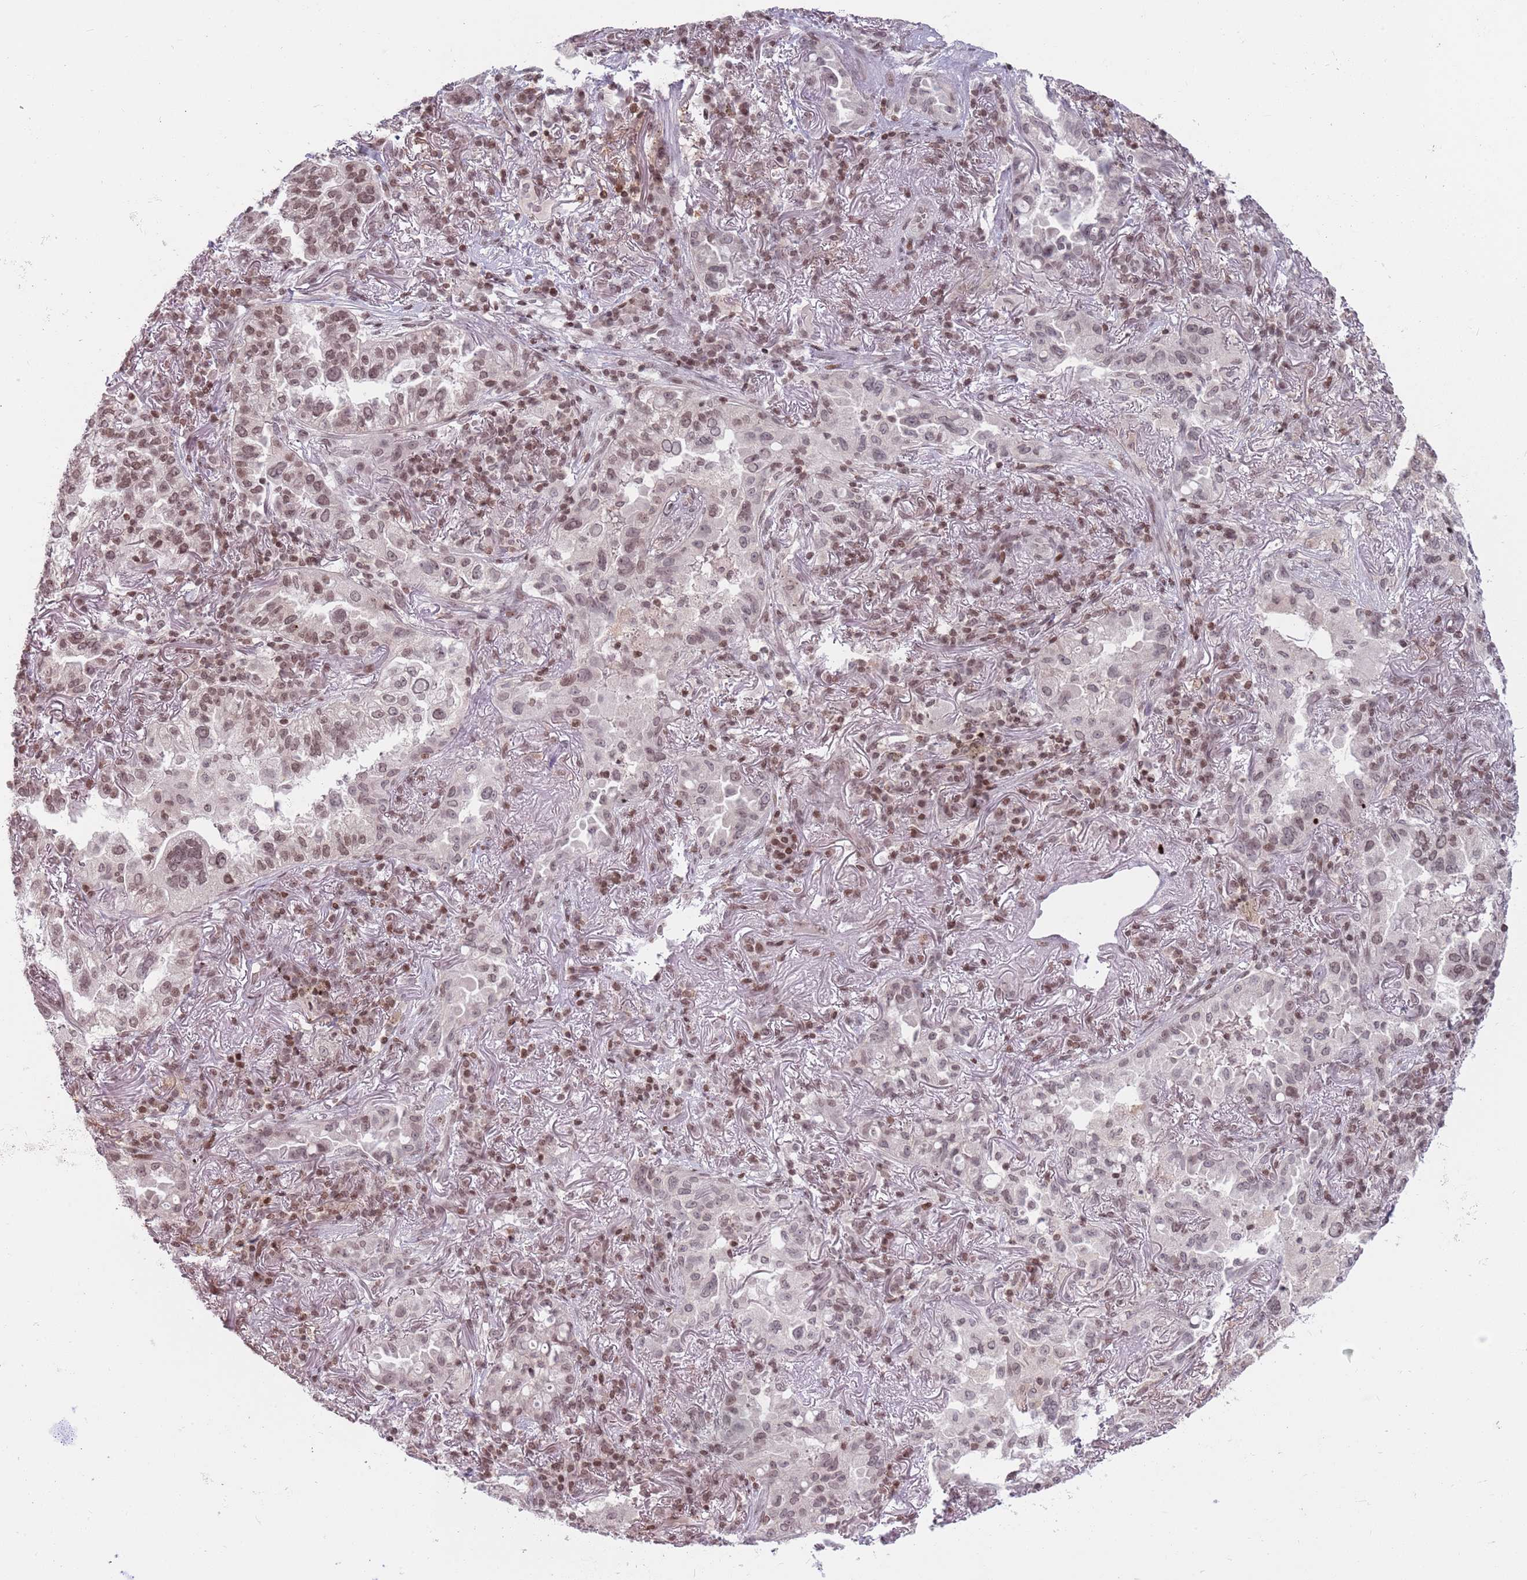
{"staining": {"intensity": "moderate", "quantity": ">75%", "location": "nuclear"}, "tissue": "lung cancer", "cell_type": "Tumor cells", "image_type": "cancer", "snomed": [{"axis": "morphology", "description": "Adenocarcinoma, NOS"}, {"axis": "topography", "description": "Lung"}], "caption": "Protein analysis of lung cancer (adenocarcinoma) tissue shows moderate nuclear expression in about >75% of tumor cells.", "gene": "SH3RF3", "patient": {"sex": "female", "age": 69}}